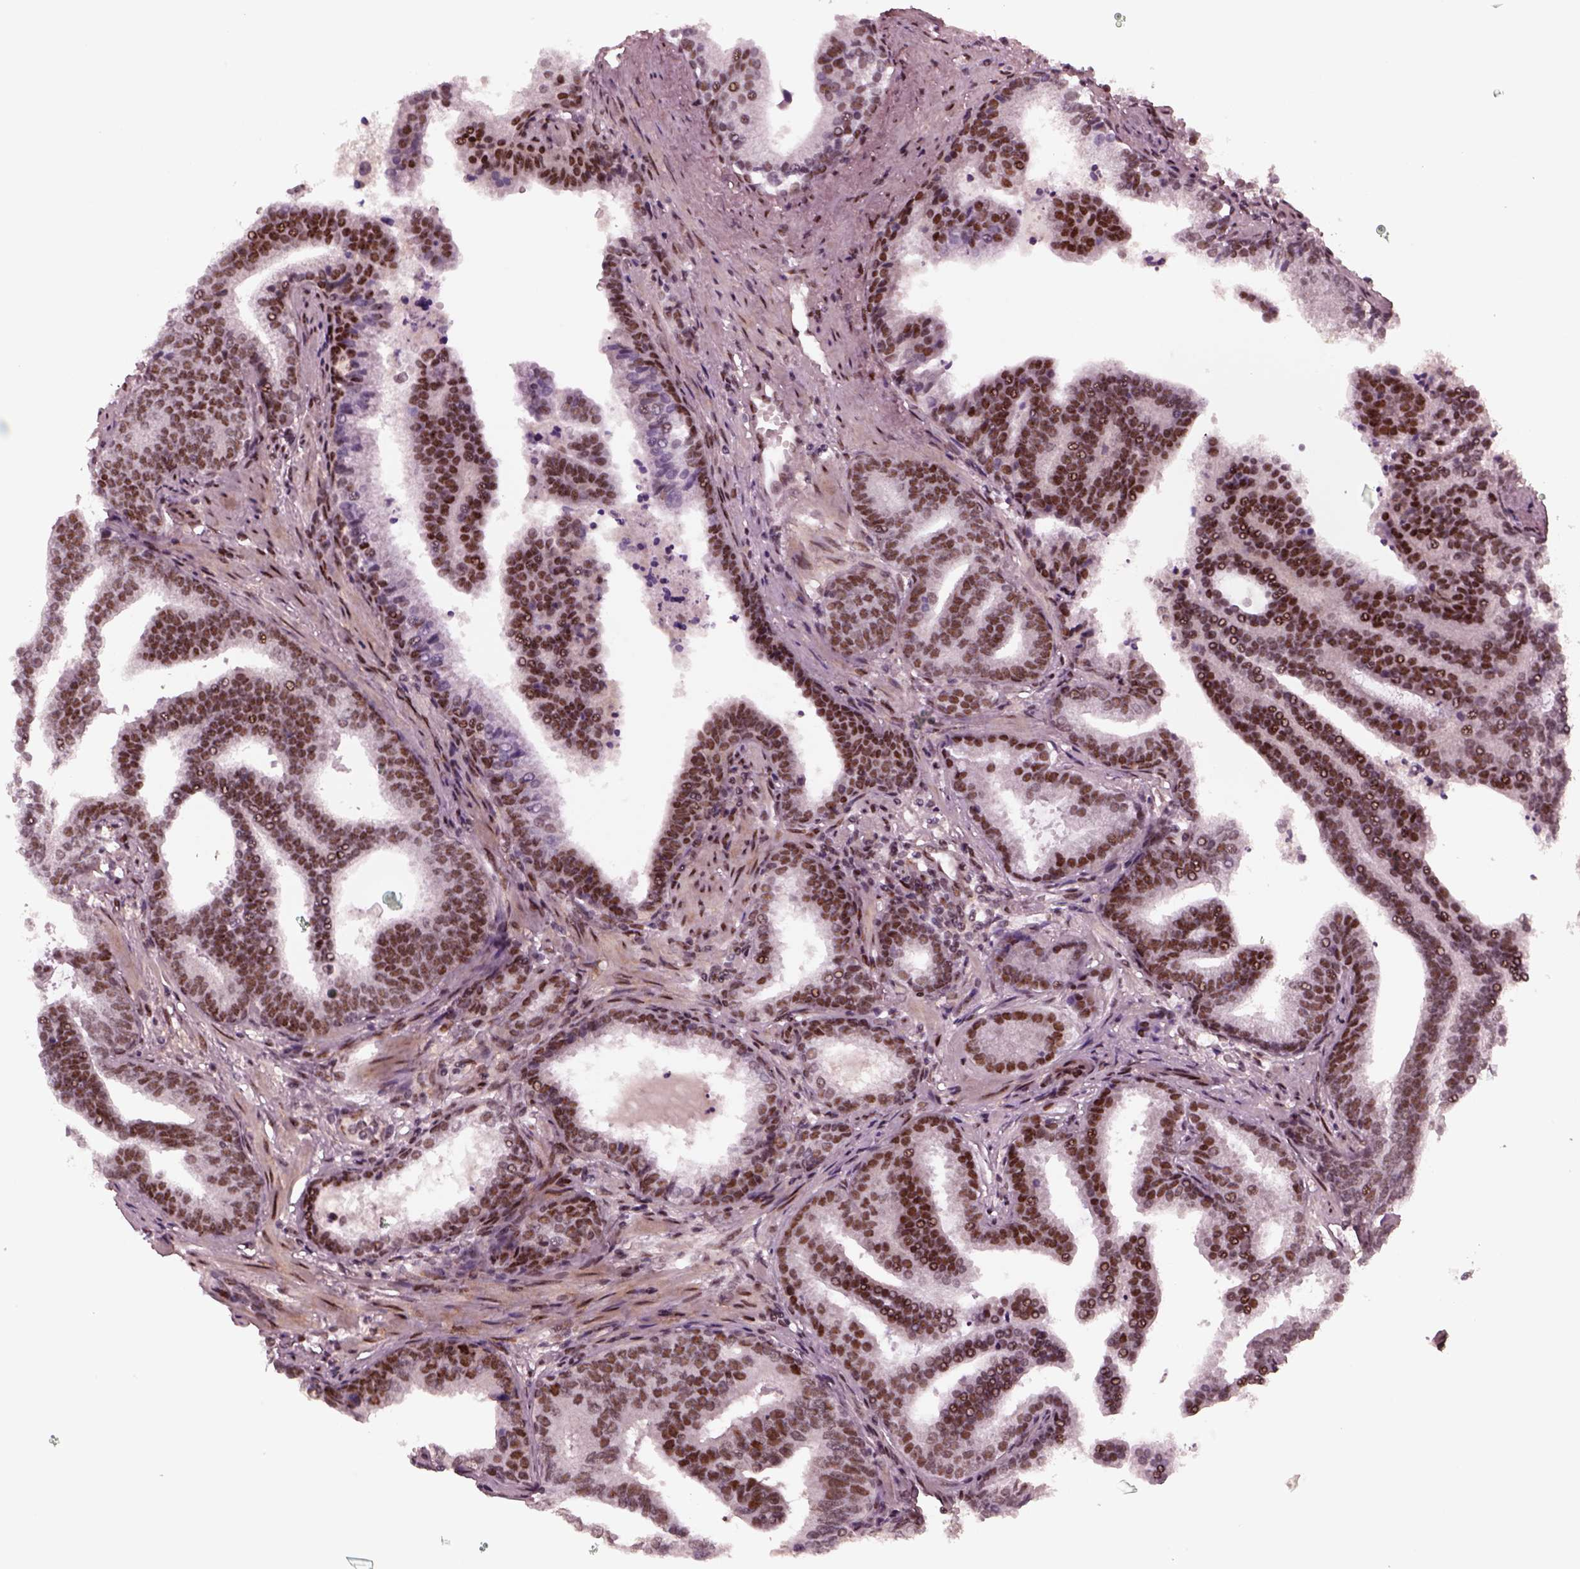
{"staining": {"intensity": "moderate", "quantity": ">75%", "location": "nuclear"}, "tissue": "prostate cancer", "cell_type": "Tumor cells", "image_type": "cancer", "snomed": [{"axis": "morphology", "description": "Adenocarcinoma, NOS"}, {"axis": "topography", "description": "Prostate"}], "caption": "Protein analysis of prostate cancer (adenocarcinoma) tissue shows moderate nuclear staining in about >75% of tumor cells.", "gene": "NAP1L5", "patient": {"sex": "male", "age": 64}}